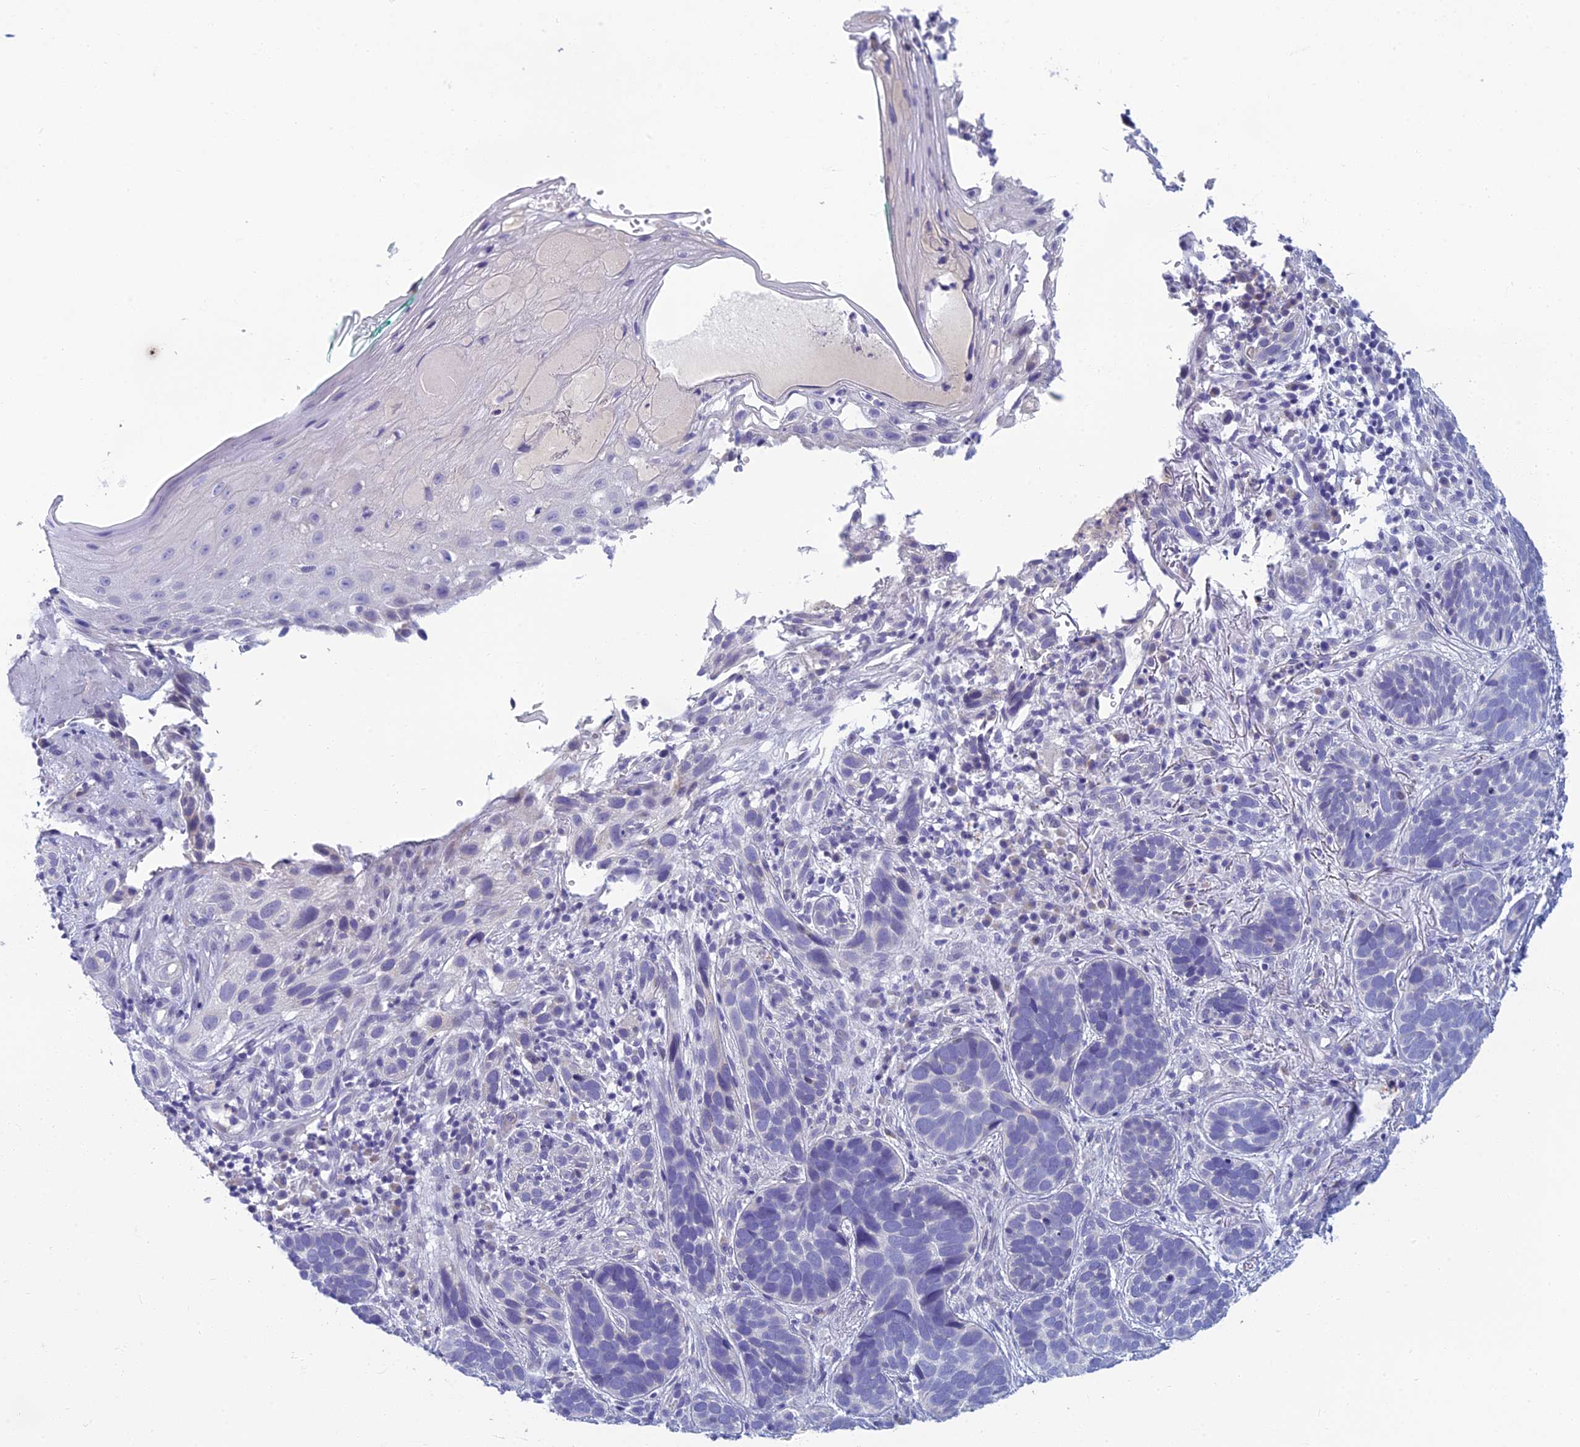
{"staining": {"intensity": "negative", "quantity": "none", "location": "none"}, "tissue": "skin cancer", "cell_type": "Tumor cells", "image_type": "cancer", "snomed": [{"axis": "morphology", "description": "Basal cell carcinoma"}, {"axis": "topography", "description": "Skin"}], "caption": "Micrograph shows no protein positivity in tumor cells of skin cancer (basal cell carcinoma) tissue.", "gene": "SLC25A41", "patient": {"sex": "male", "age": 71}}